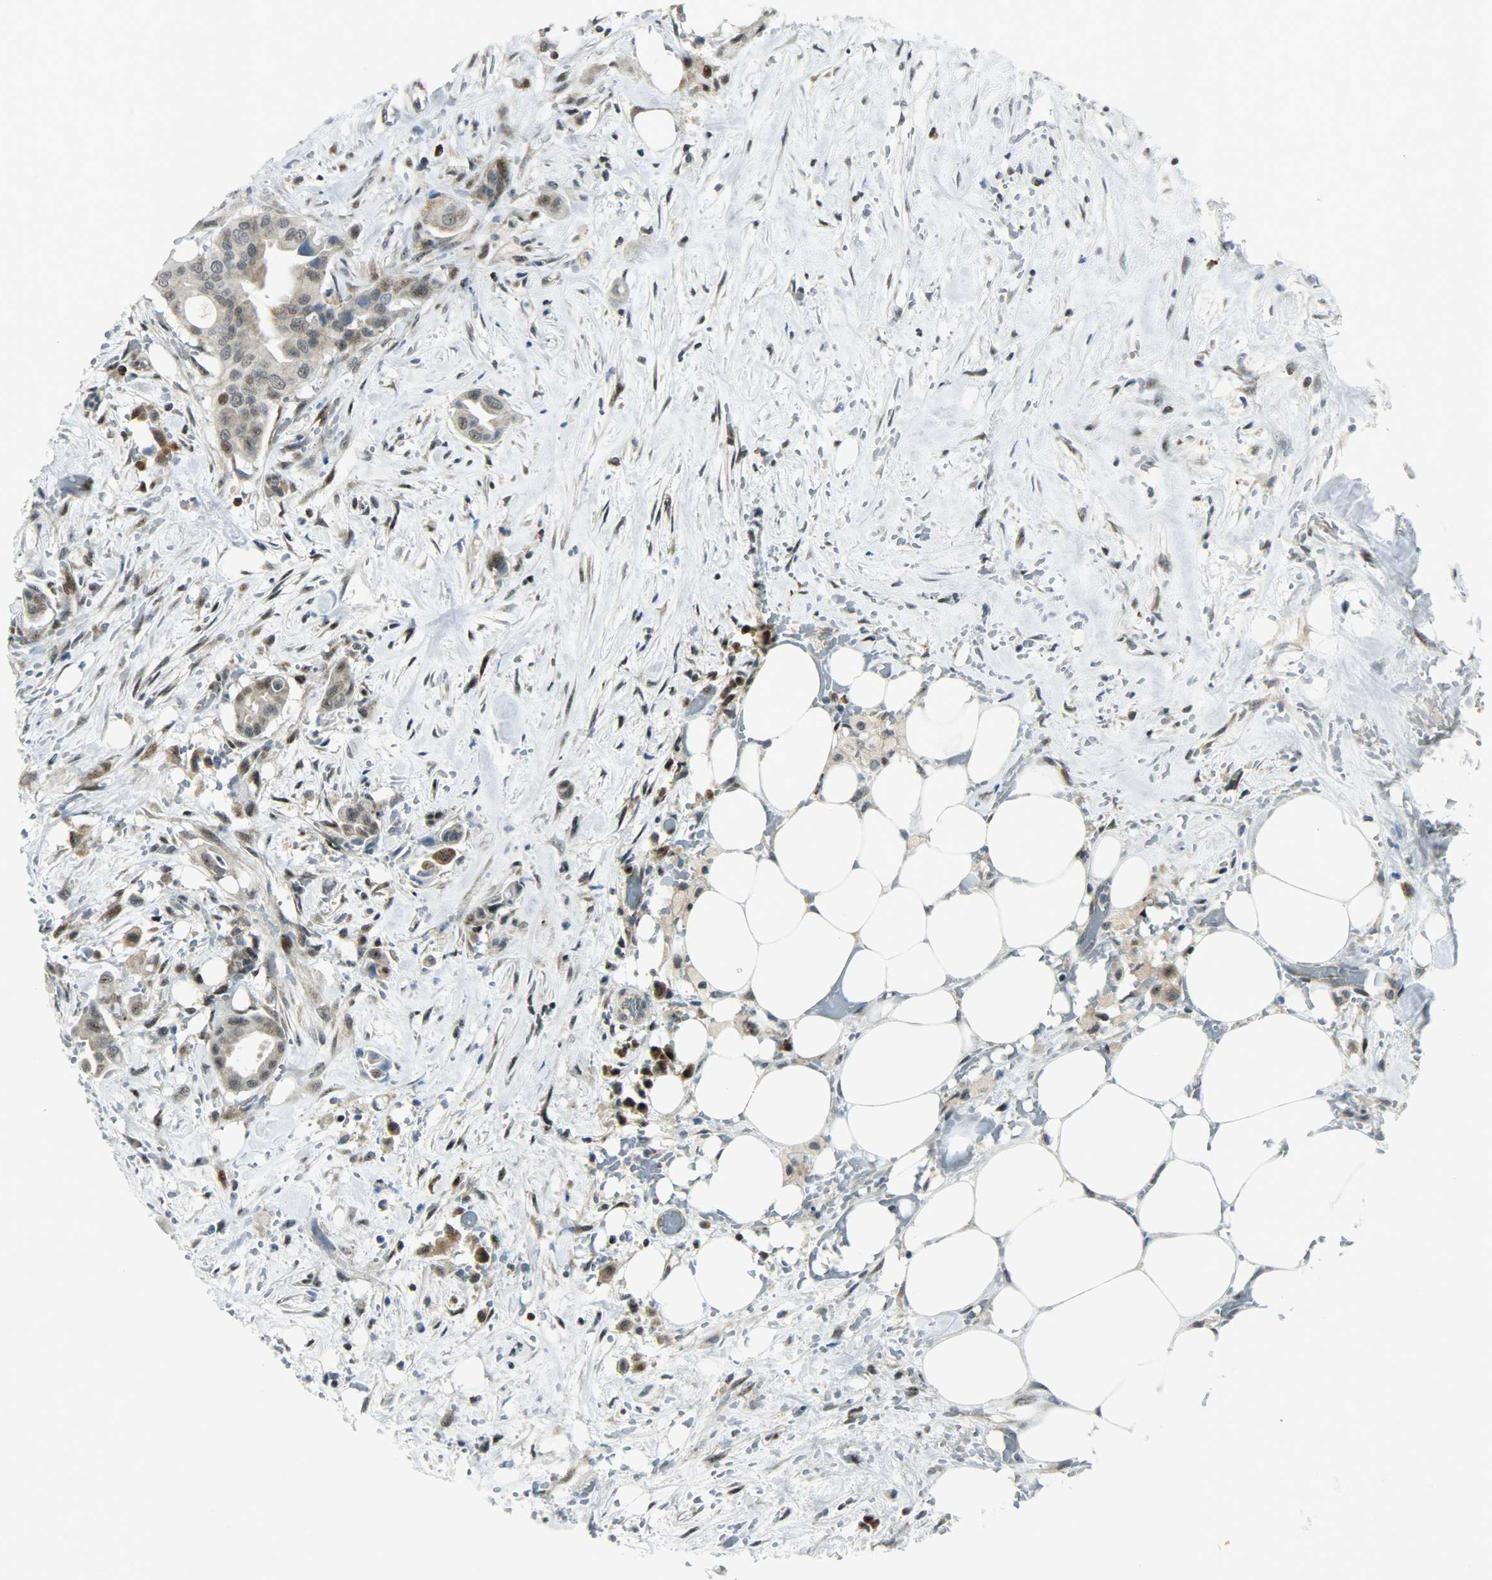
{"staining": {"intensity": "weak", "quantity": "<25%", "location": "cytoplasmic/membranous,nuclear"}, "tissue": "liver cancer", "cell_type": "Tumor cells", "image_type": "cancer", "snomed": [{"axis": "morphology", "description": "Cholangiocarcinoma"}, {"axis": "topography", "description": "Liver"}], "caption": "A micrograph of human liver cholangiocarcinoma is negative for staining in tumor cells.", "gene": "IL15", "patient": {"sex": "female", "age": 68}}